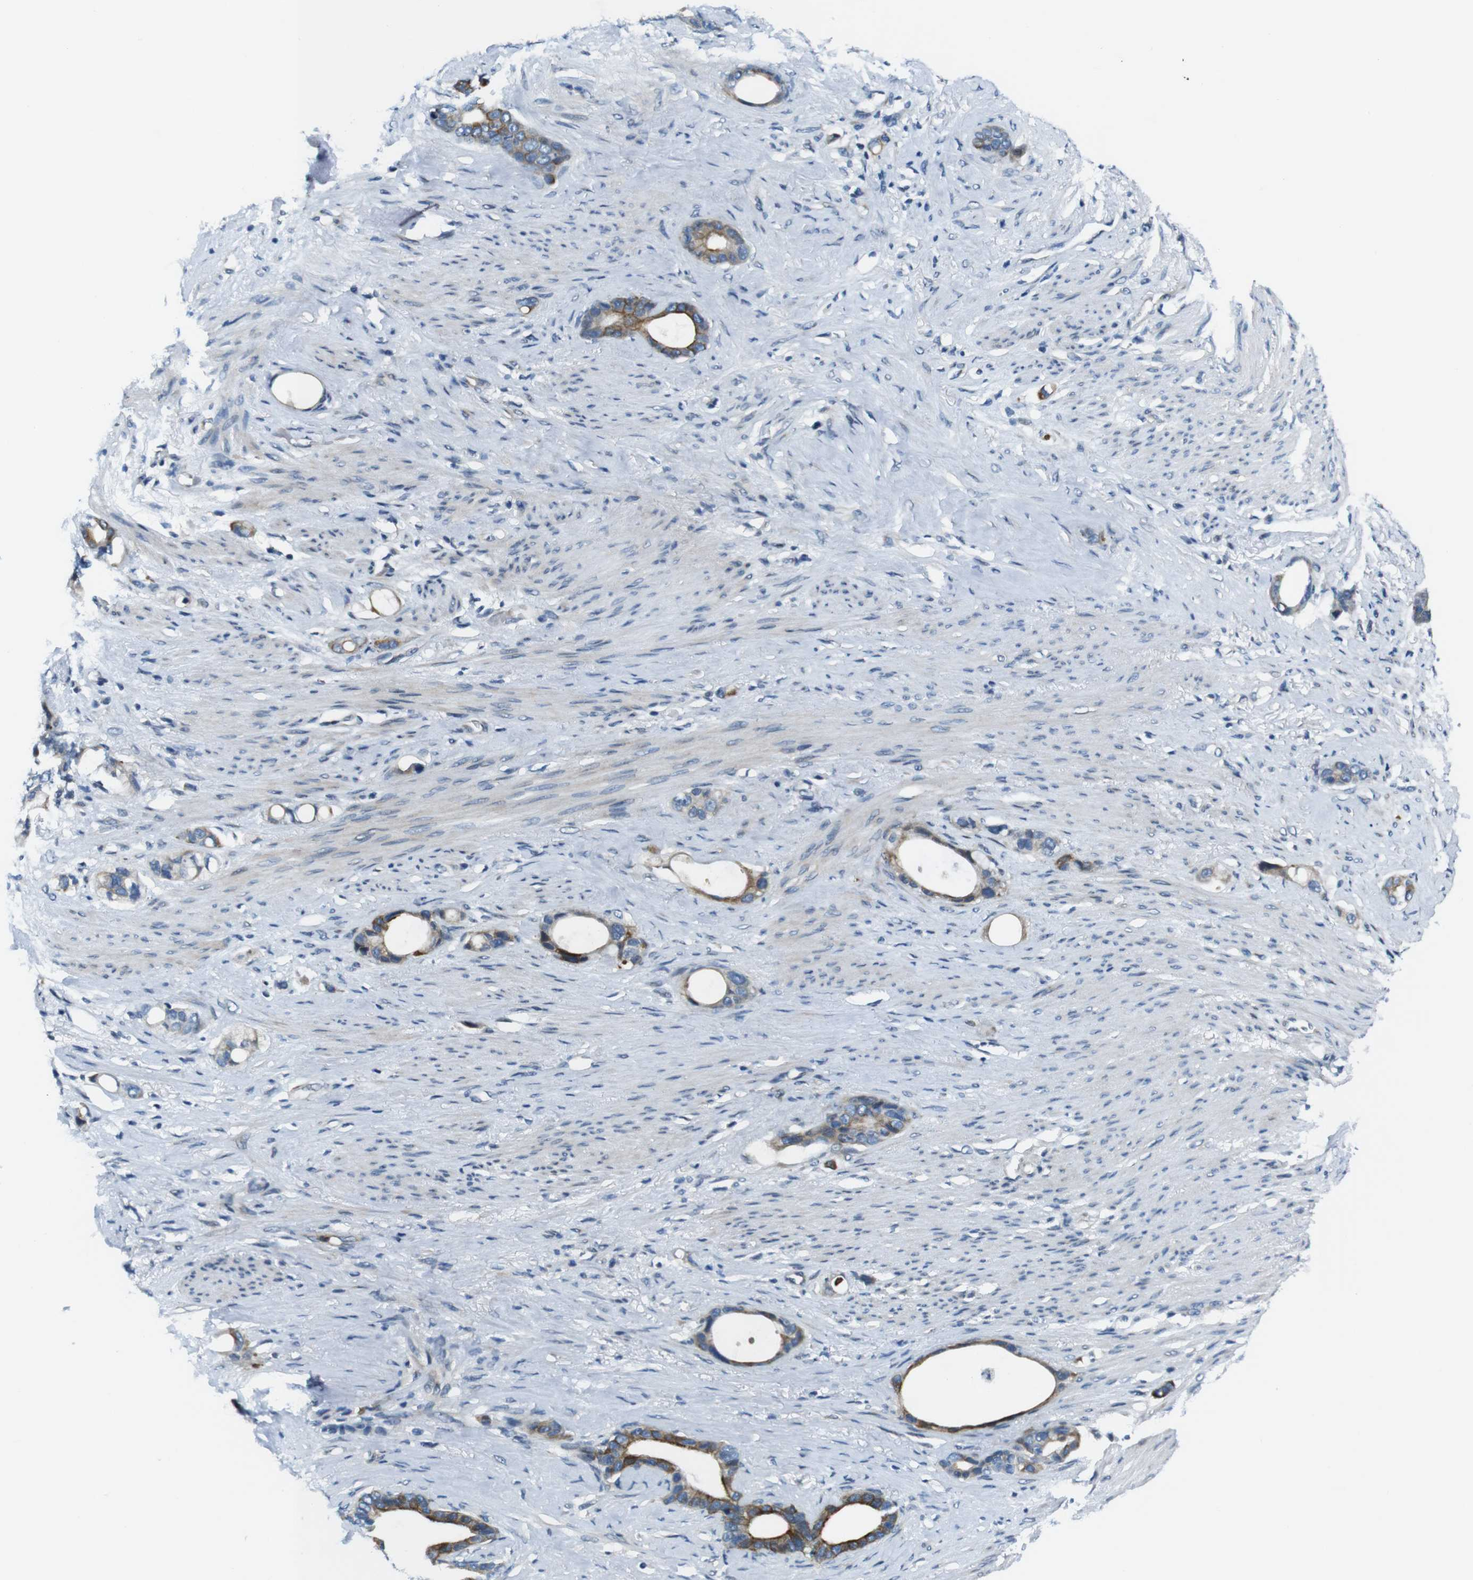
{"staining": {"intensity": "strong", "quantity": ">75%", "location": "cytoplasmic/membranous"}, "tissue": "stomach cancer", "cell_type": "Tumor cells", "image_type": "cancer", "snomed": [{"axis": "morphology", "description": "Adenocarcinoma, NOS"}, {"axis": "topography", "description": "Stomach"}], "caption": "About >75% of tumor cells in stomach cancer display strong cytoplasmic/membranous protein staining as visualized by brown immunohistochemical staining.", "gene": "ZDHHC3", "patient": {"sex": "female", "age": 75}}